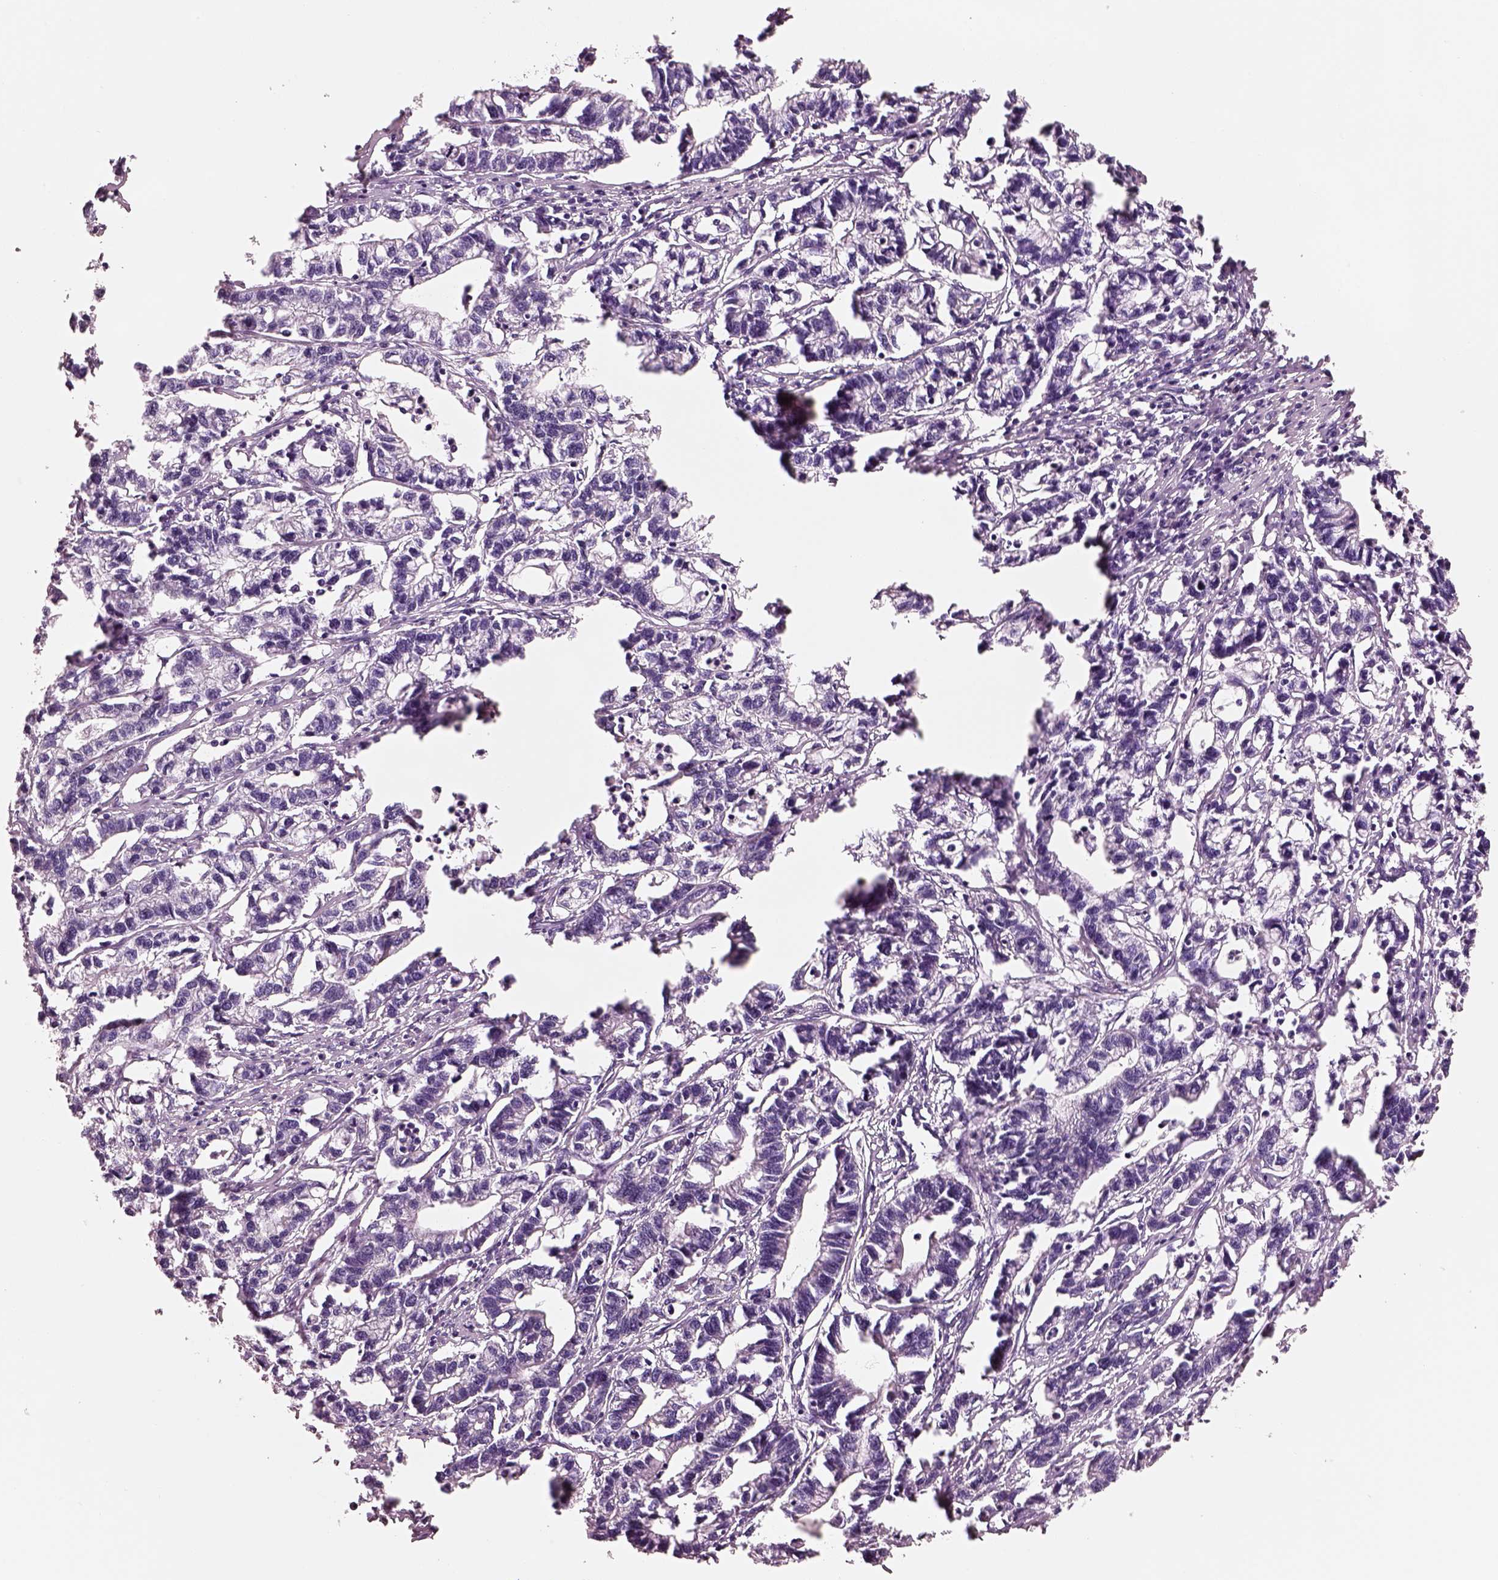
{"staining": {"intensity": "negative", "quantity": "none", "location": "none"}, "tissue": "stomach cancer", "cell_type": "Tumor cells", "image_type": "cancer", "snomed": [{"axis": "morphology", "description": "Adenocarcinoma, NOS"}, {"axis": "topography", "description": "Stomach"}], "caption": "High power microscopy micrograph of an immunohistochemistry (IHC) micrograph of stomach cancer (adenocarcinoma), revealing no significant positivity in tumor cells.", "gene": "ELSPBP1", "patient": {"sex": "male", "age": 83}}